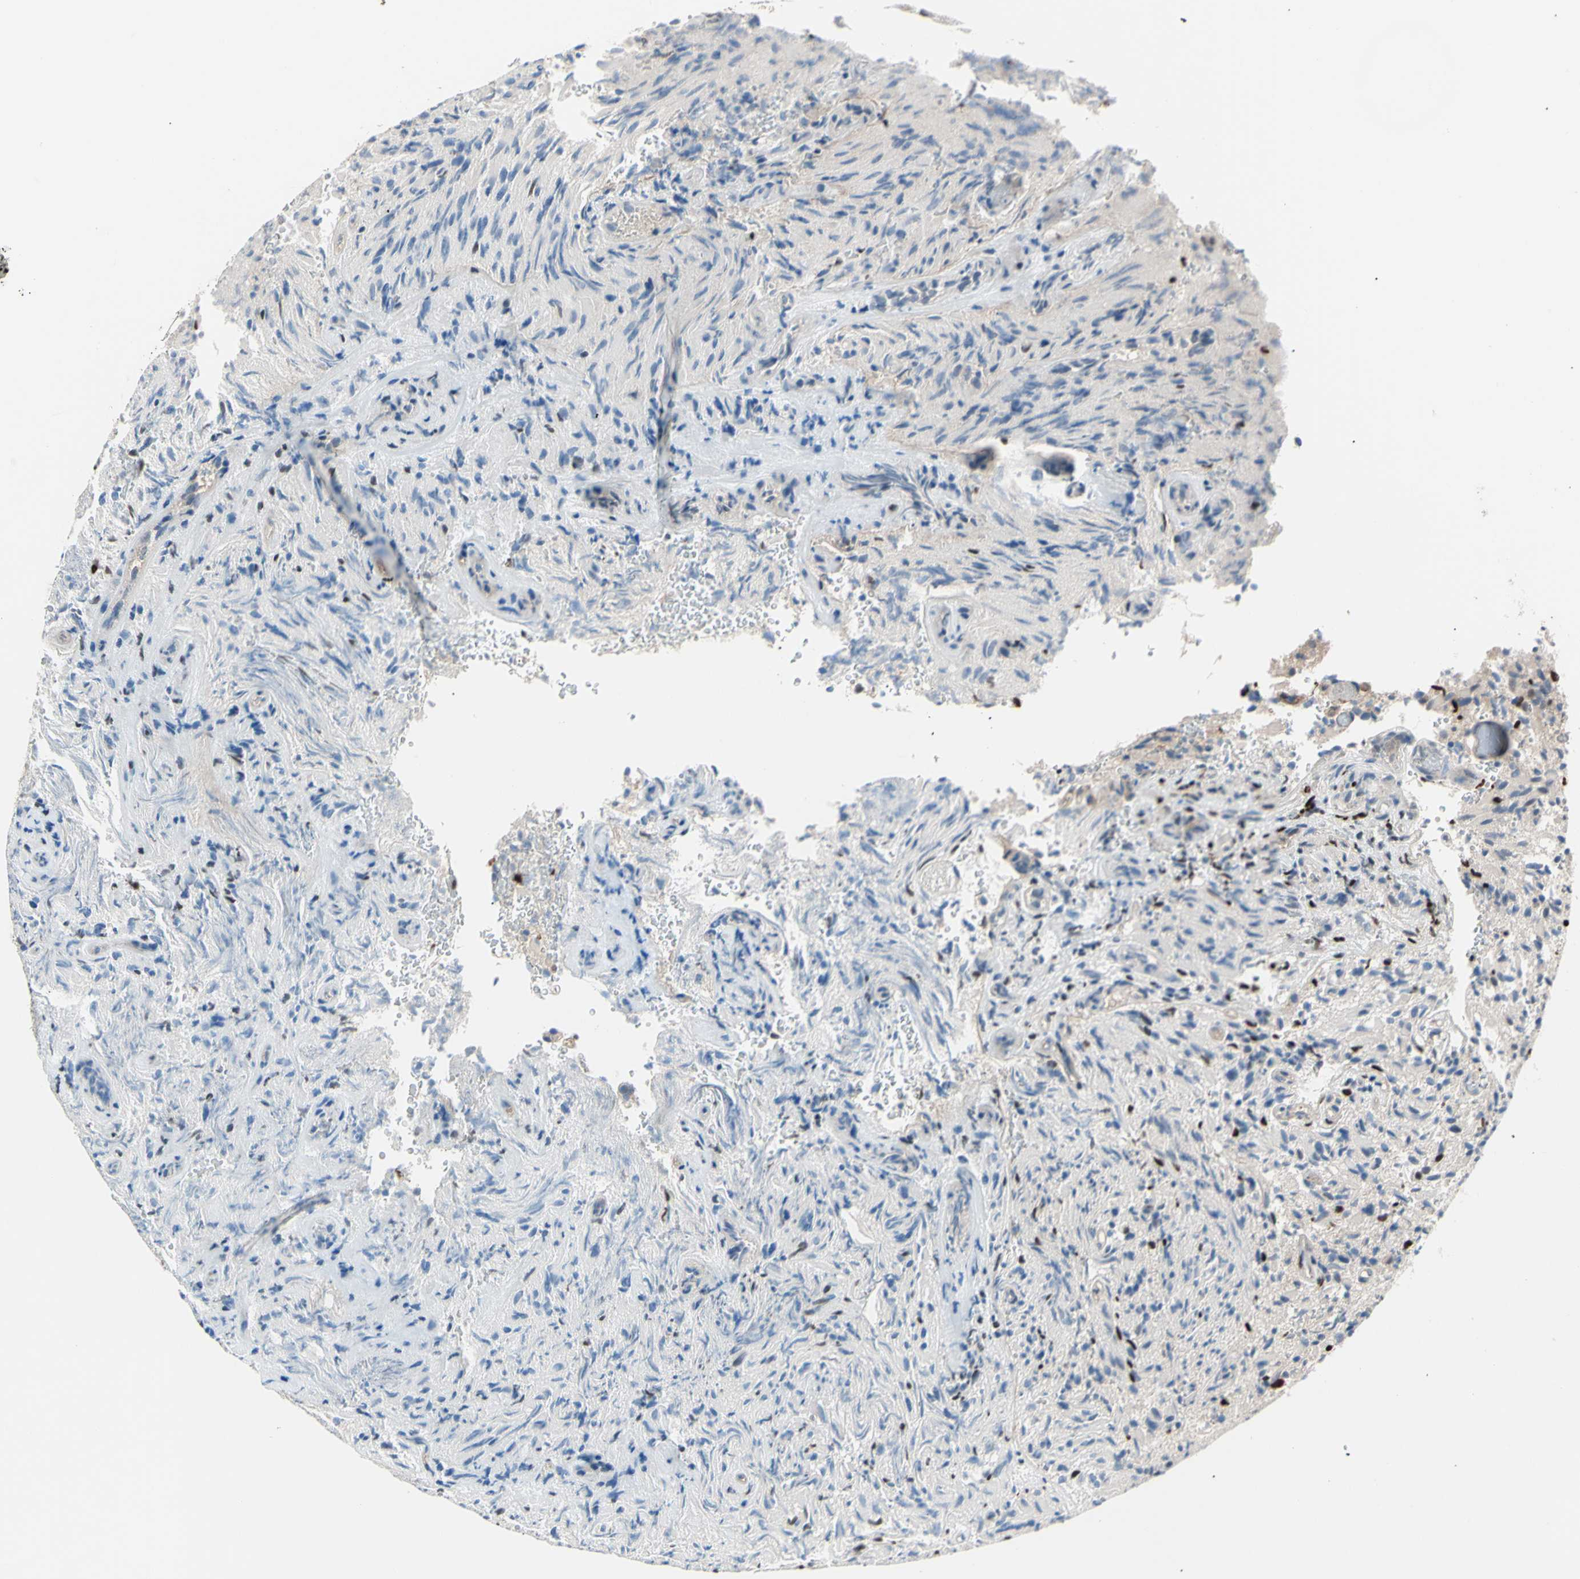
{"staining": {"intensity": "weak", "quantity": "25%-75%", "location": "cytoplasmic/membranous,nuclear"}, "tissue": "glioma", "cell_type": "Tumor cells", "image_type": "cancer", "snomed": [{"axis": "morphology", "description": "Glioma, malignant, High grade"}, {"axis": "topography", "description": "Brain"}], "caption": "Glioma stained for a protein (brown) demonstrates weak cytoplasmic/membranous and nuclear positive expression in about 25%-75% of tumor cells.", "gene": "EED", "patient": {"sex": "male", "age": 71}}